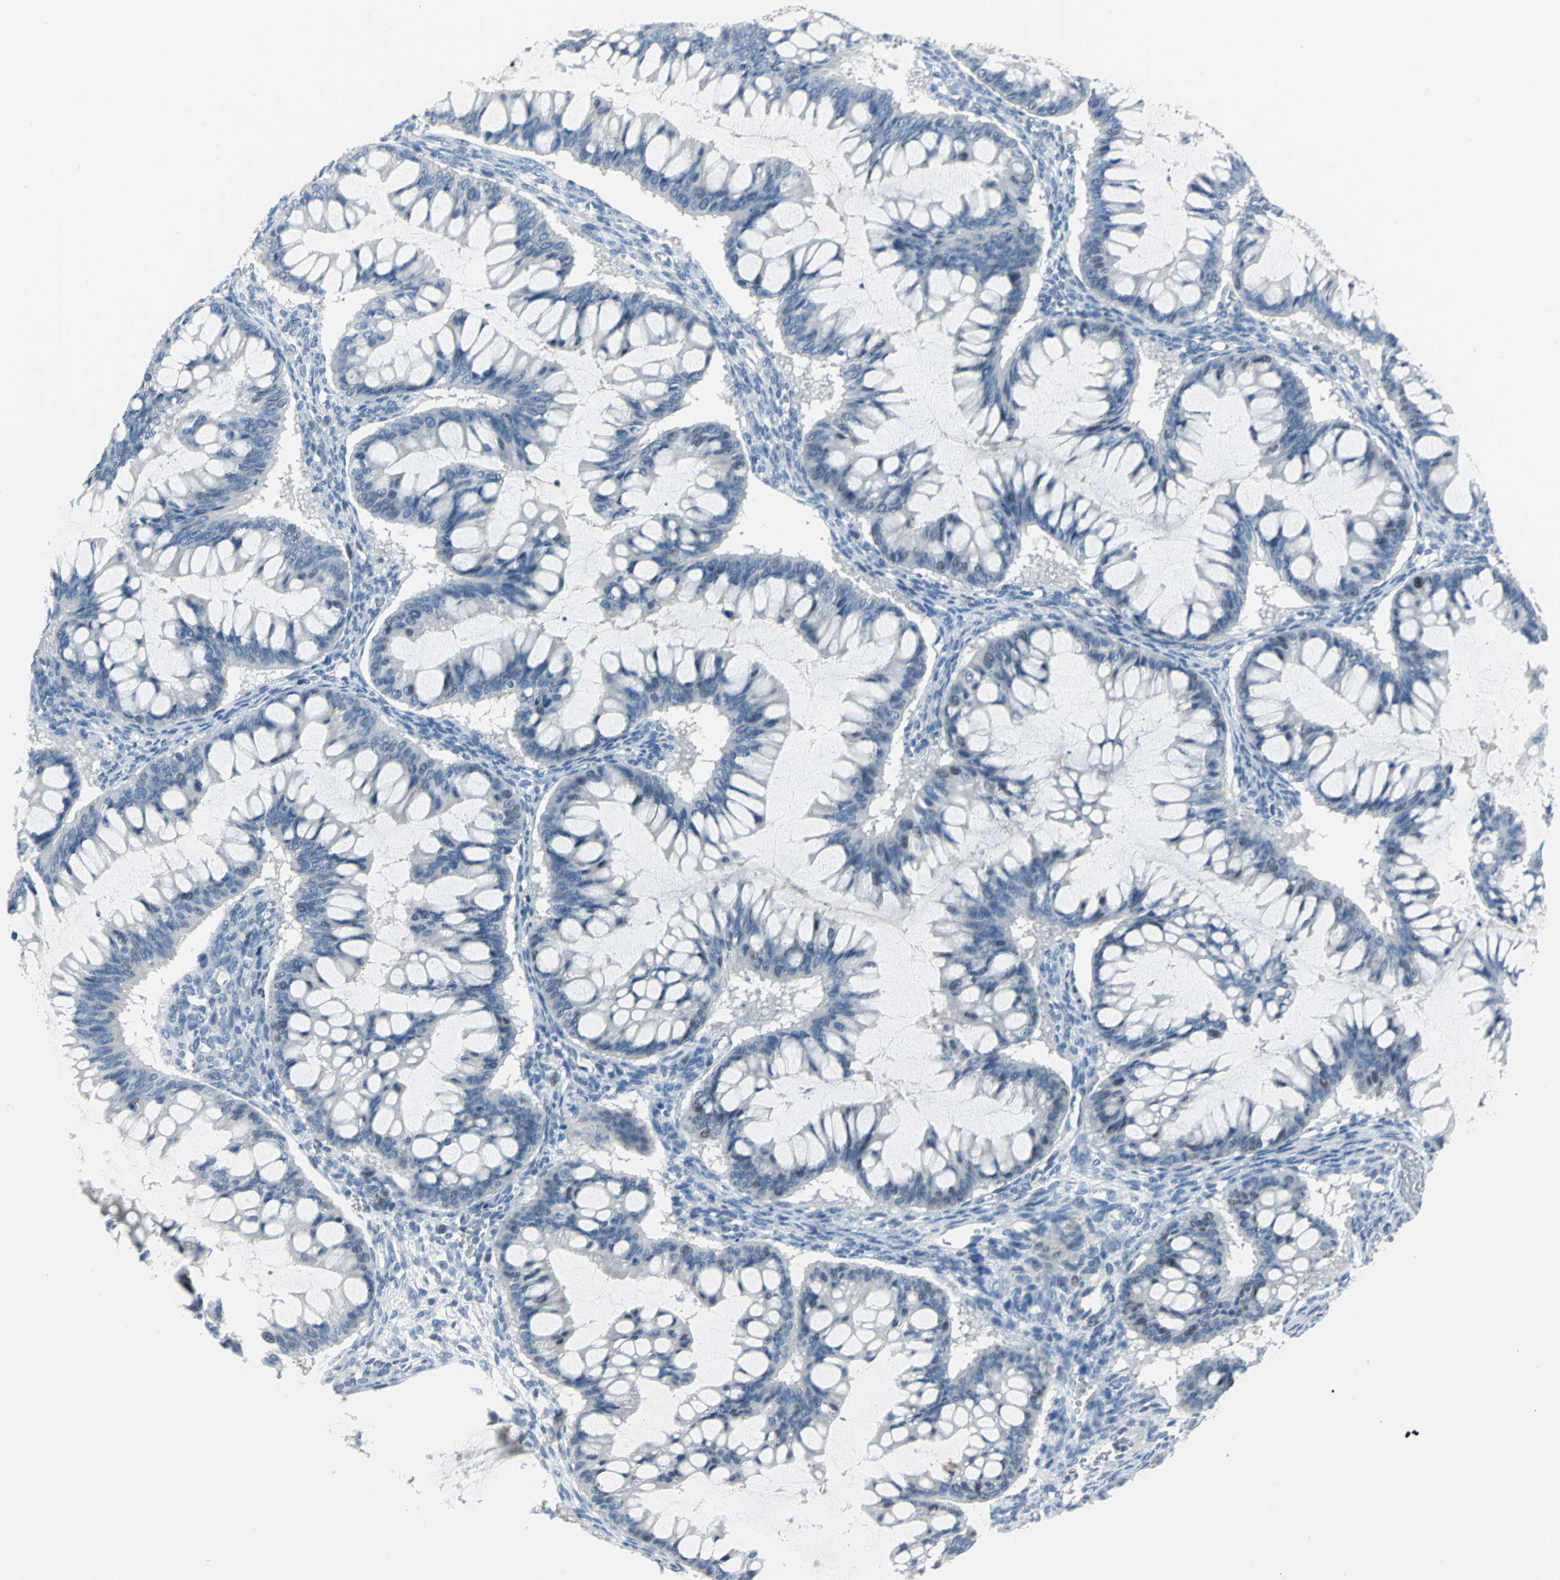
{"staining": {"intensity": "weak", "quantity": "<25%", "location": "nuclear"}, "tissue": "ovarian cancer", "cell_type": "Tumor cells", "image_type": "cancer", "snomed": [{"axis": "morphology", "description": "Cystadenocarcinoma, mucinous, NOS"}, {"axis": "topography", "description": "Ovary"}], "caption": "Immunohistochemistry image of human ovarian cancer stained for a protein (brown), which displays no positivity in tumor cells. (DAB (3,3'-diaminobenzidine) immunohistochemistry (IHC), high magnification).", "gene": "MCM3", "patient": {"sex": "female", "age": 73}}